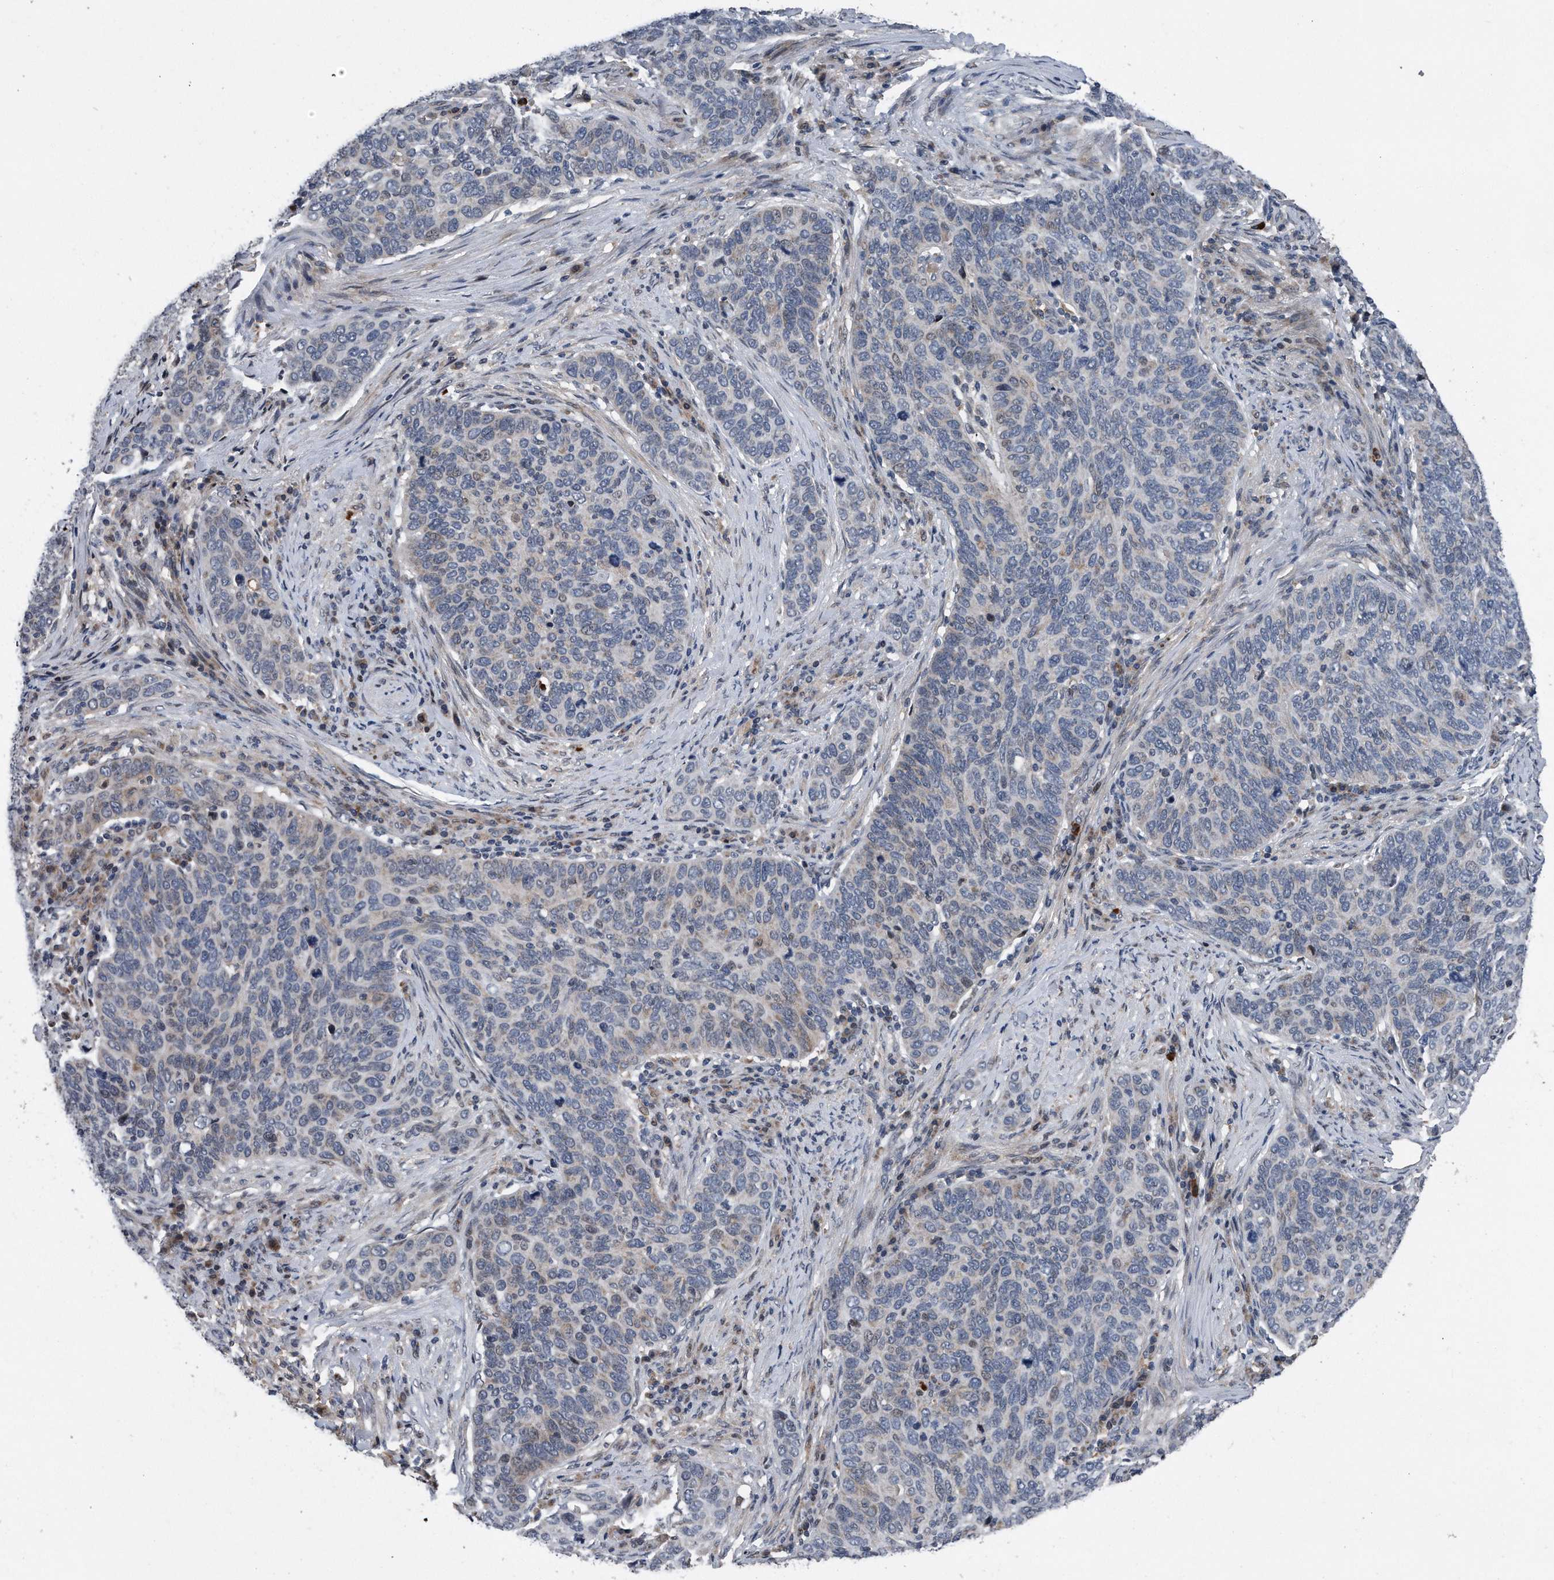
{"staining": {"intensity": "negative", "quantity": "none", "location": "none"}, "tissue": "cervical cancer", "cell_type": "Tumor cells", "image_type": "cancer", "snomed": [{"axis": "morphology", "description": "Squamous cell carcinoma, NOS"}, {"axis": "topography", "description": "Cervix"}], "caption": "An image of human cervical cancer (squamous cell carcinoma) is negative for staining in tumor cells.", "gene": "DST", "patient": {"sex": "female", "age": 60}}